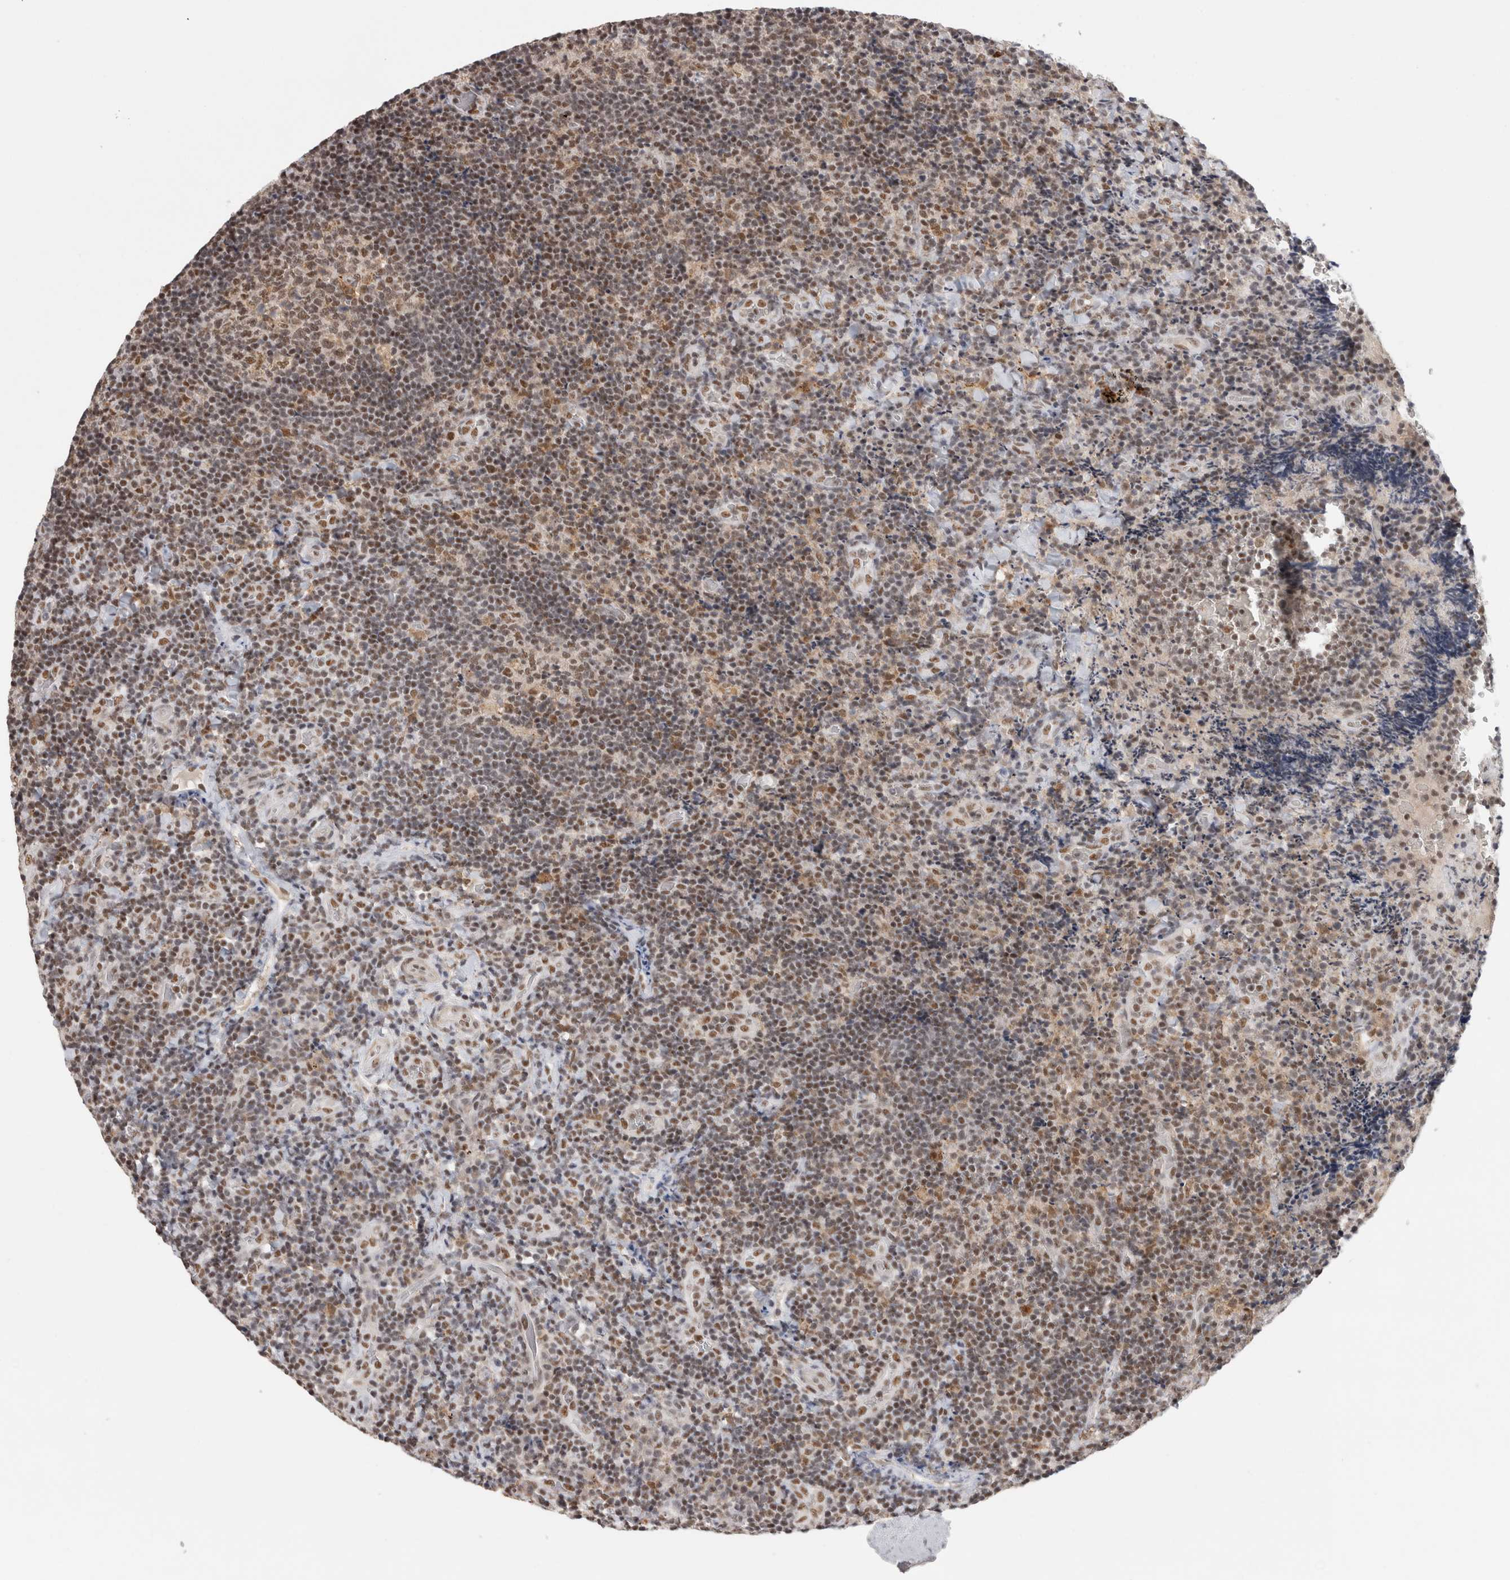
{"staining": {"intensity": "weak", "quantity": "25%-75%", "location": "nuclear"}, "tissue": "lymphoma", "cell_type": "Tumor cells", "image_type": "cancer", "snomed": [{"axis": "morphology", "description": "Malignant lymphoma, non-Hodgkin's type, High grade"}, {"axis": "topography", "description": "Tonsil"}], "caption": "A brown stain shows weak nuclear positivity of a protein in lymphoma tumor cells.", "gene": "ZNF830", "patient": {"sex": "female", "age": 36}}